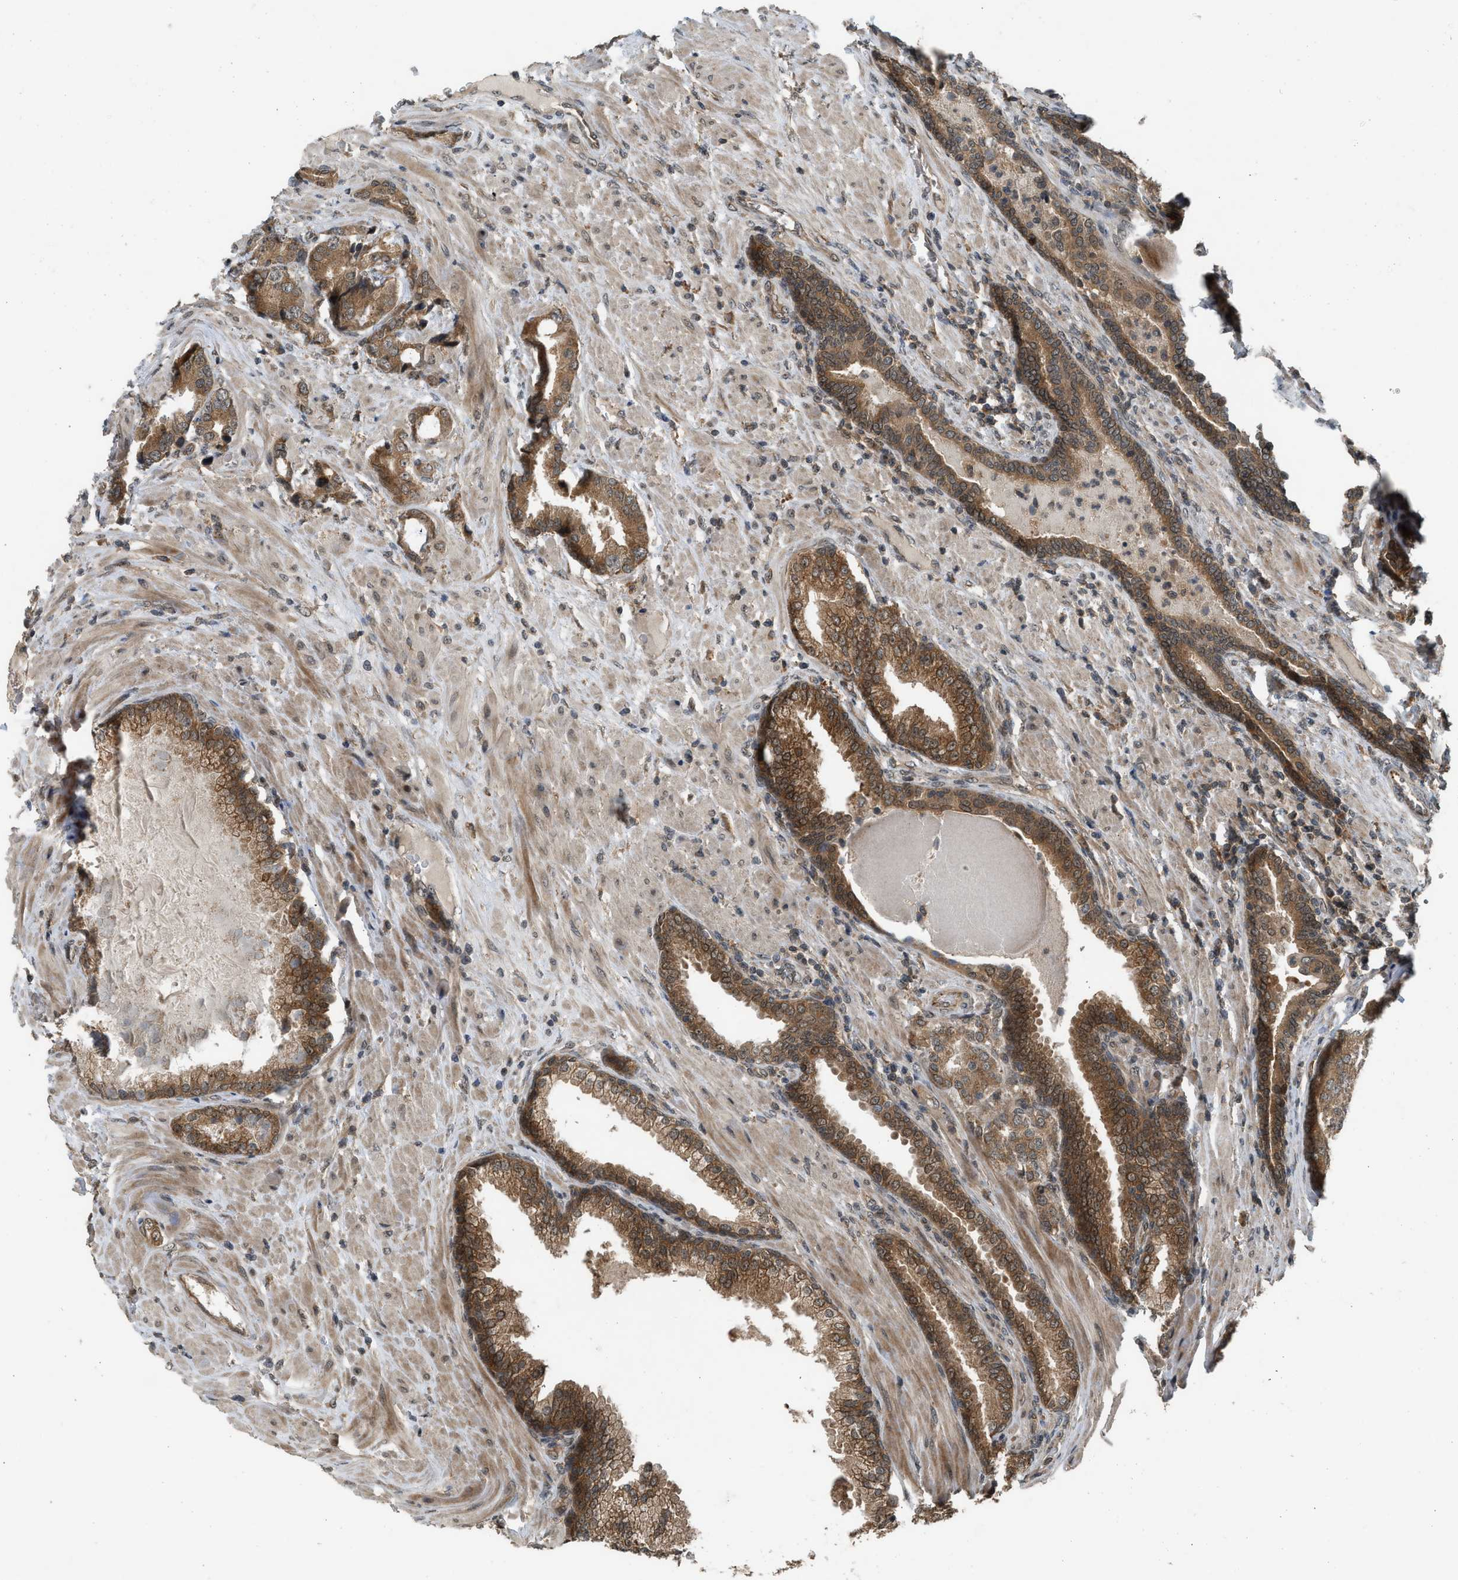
{"staining": {"intensity": "moderate", "quantity": ">75%", "location": "cytoplasmic/membranous"}, "tissue": "prostate cancer", "cell_type": "Tumor cells", "image_type": "cancer", "snomed": [{"axis": "morphology", "description": "Adenocarcinoma, High grade"}, {"axis": "topography", "description": "Prostate"}], "caption": "This is a photomicrograph of IHC staining of prostate cancer, which shows moderate positivity in the cytoplasmic/membranous of tumor cells.", "gene": "TXNL1", "patient": {"sex": "male", "age": 50}}